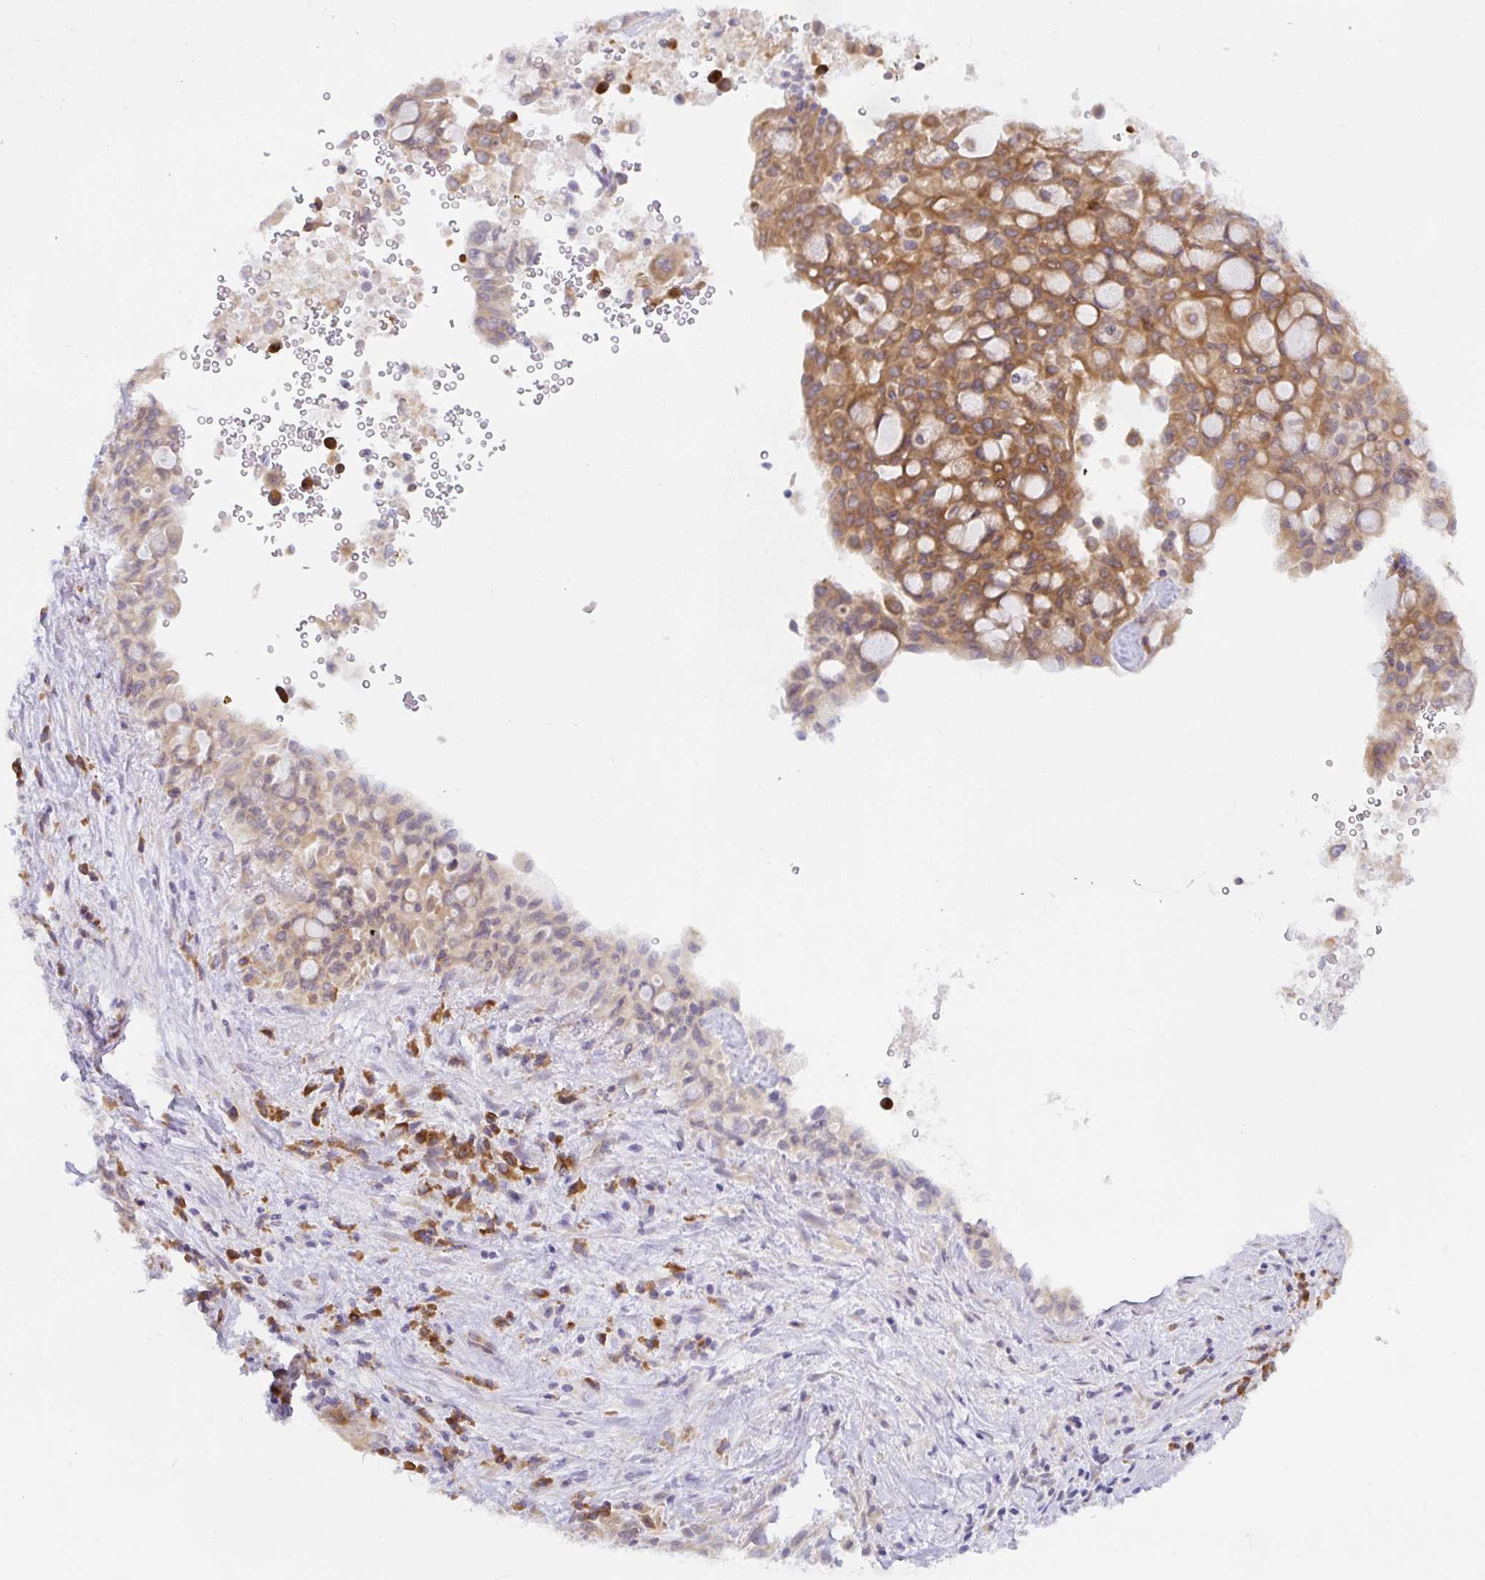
{"staining": {"intensity": "moderate", "quantity": ">75%", "location": "cytoplasmic/membranous"}, "tissue": "lung cancer", "cell_type": "Tumor cells", "image_type": "cancer", "snomed": [{"axis": "morphology", "description": "Adenocarcinoma, NOS"}, {"axis": "topography", "description": "Lung"}], "caption": "About >75% of tumor cells in lung adenocarcinoma reveal moderate cytoplasmic/membranous protein positivity as visualized by brown immunohistochemical staining.", "gene": "DERL2", "patient": {"sex": "female", "age": 44}}